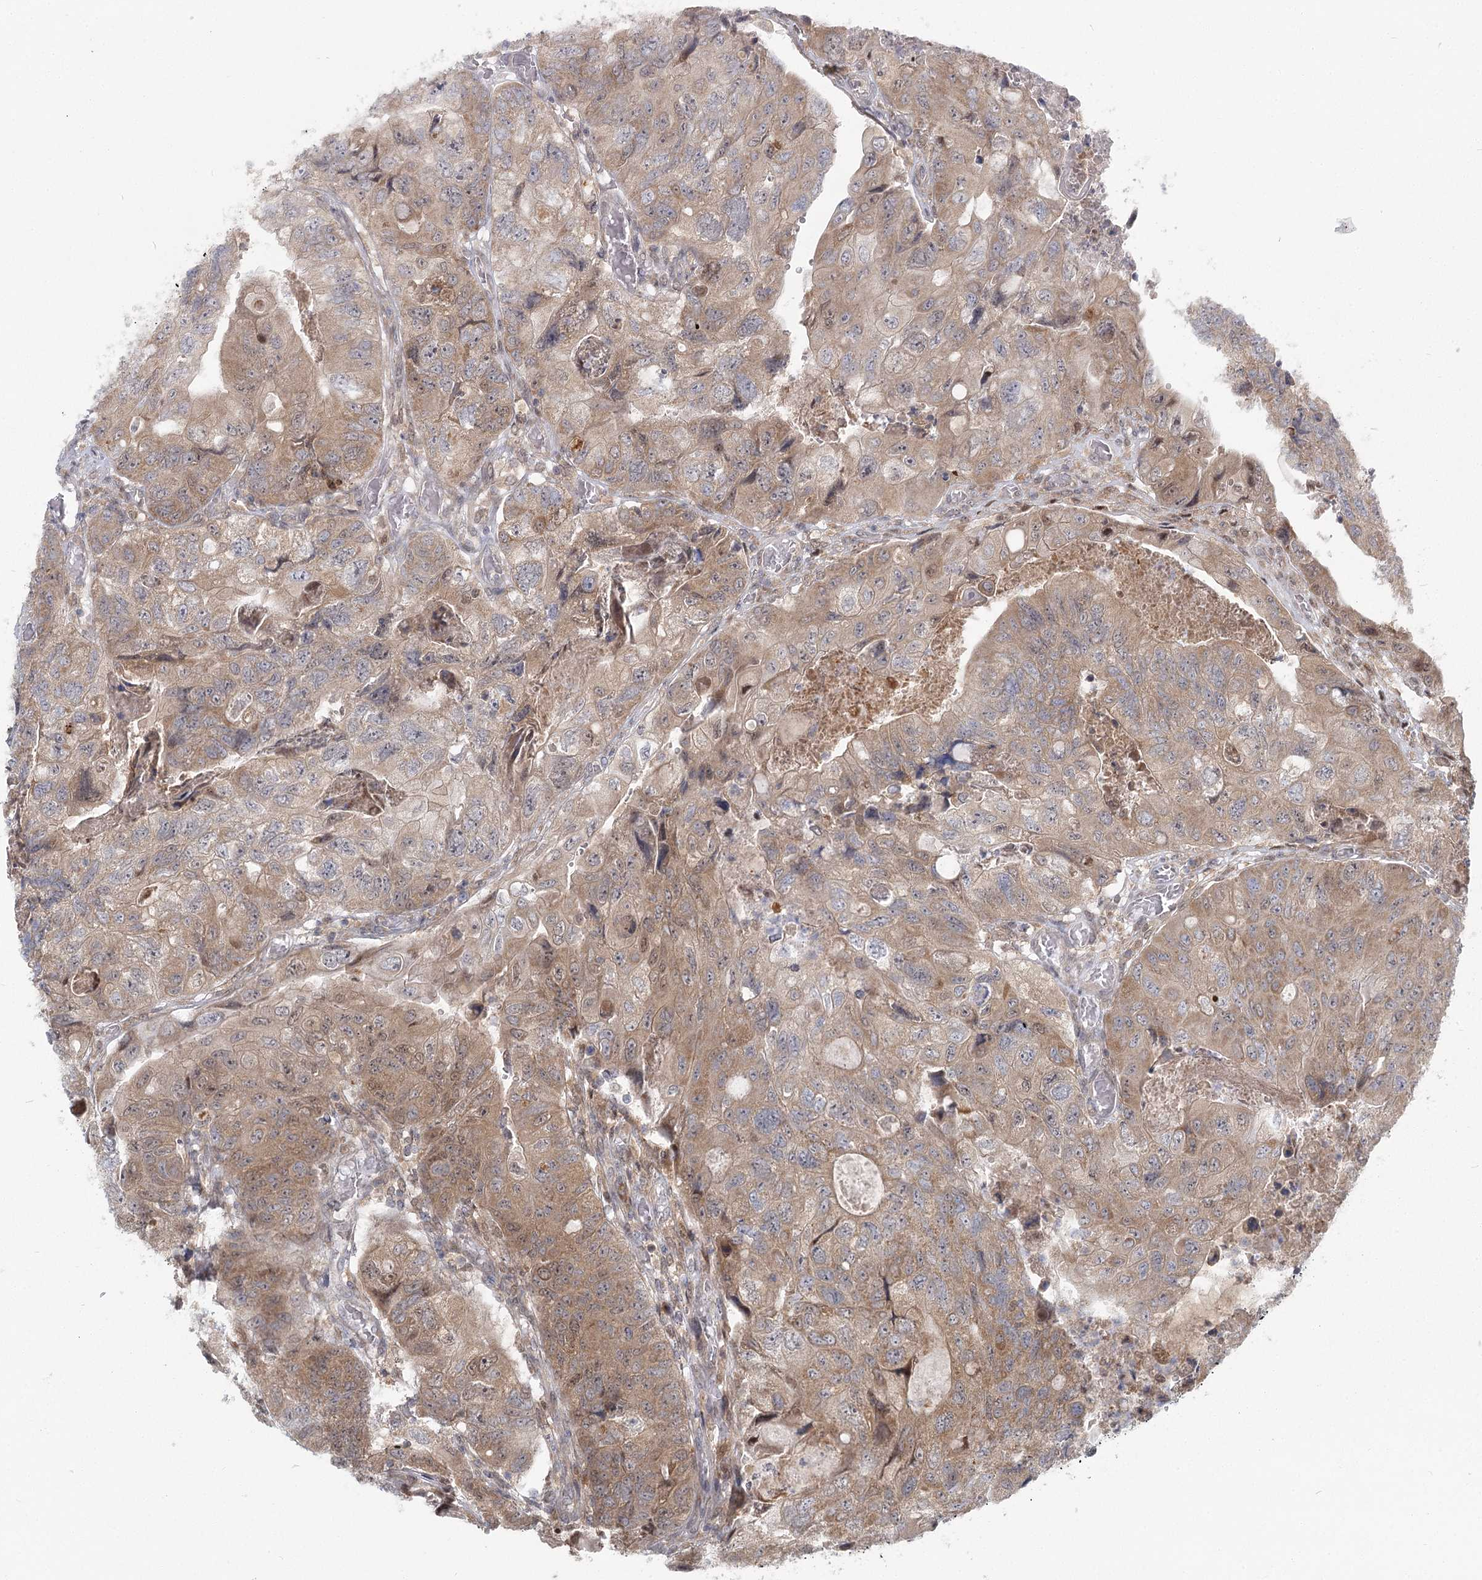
{"staining": {"intensity": "moderate", "quantity": ">75%", "location": "cytoplasmic/membranous"}, "tissue": "colorectal cancer", "cell_type": "Tumor cells", "image_type": "cancer", "snomed": [{"axis": "morphology", "description": "Adenocarcinoma, NOS"}, {"axis": "topography", "description": "Rectum"}], "caption": "A high-resolution image shows IHC staining of colorectal adenocarcinoma, which displays moderate cytoplasmic/membranous staining in about >75% of tumor cells.", "gene": "THNSL1", "patient": {"sex": "male", "age": 63}}